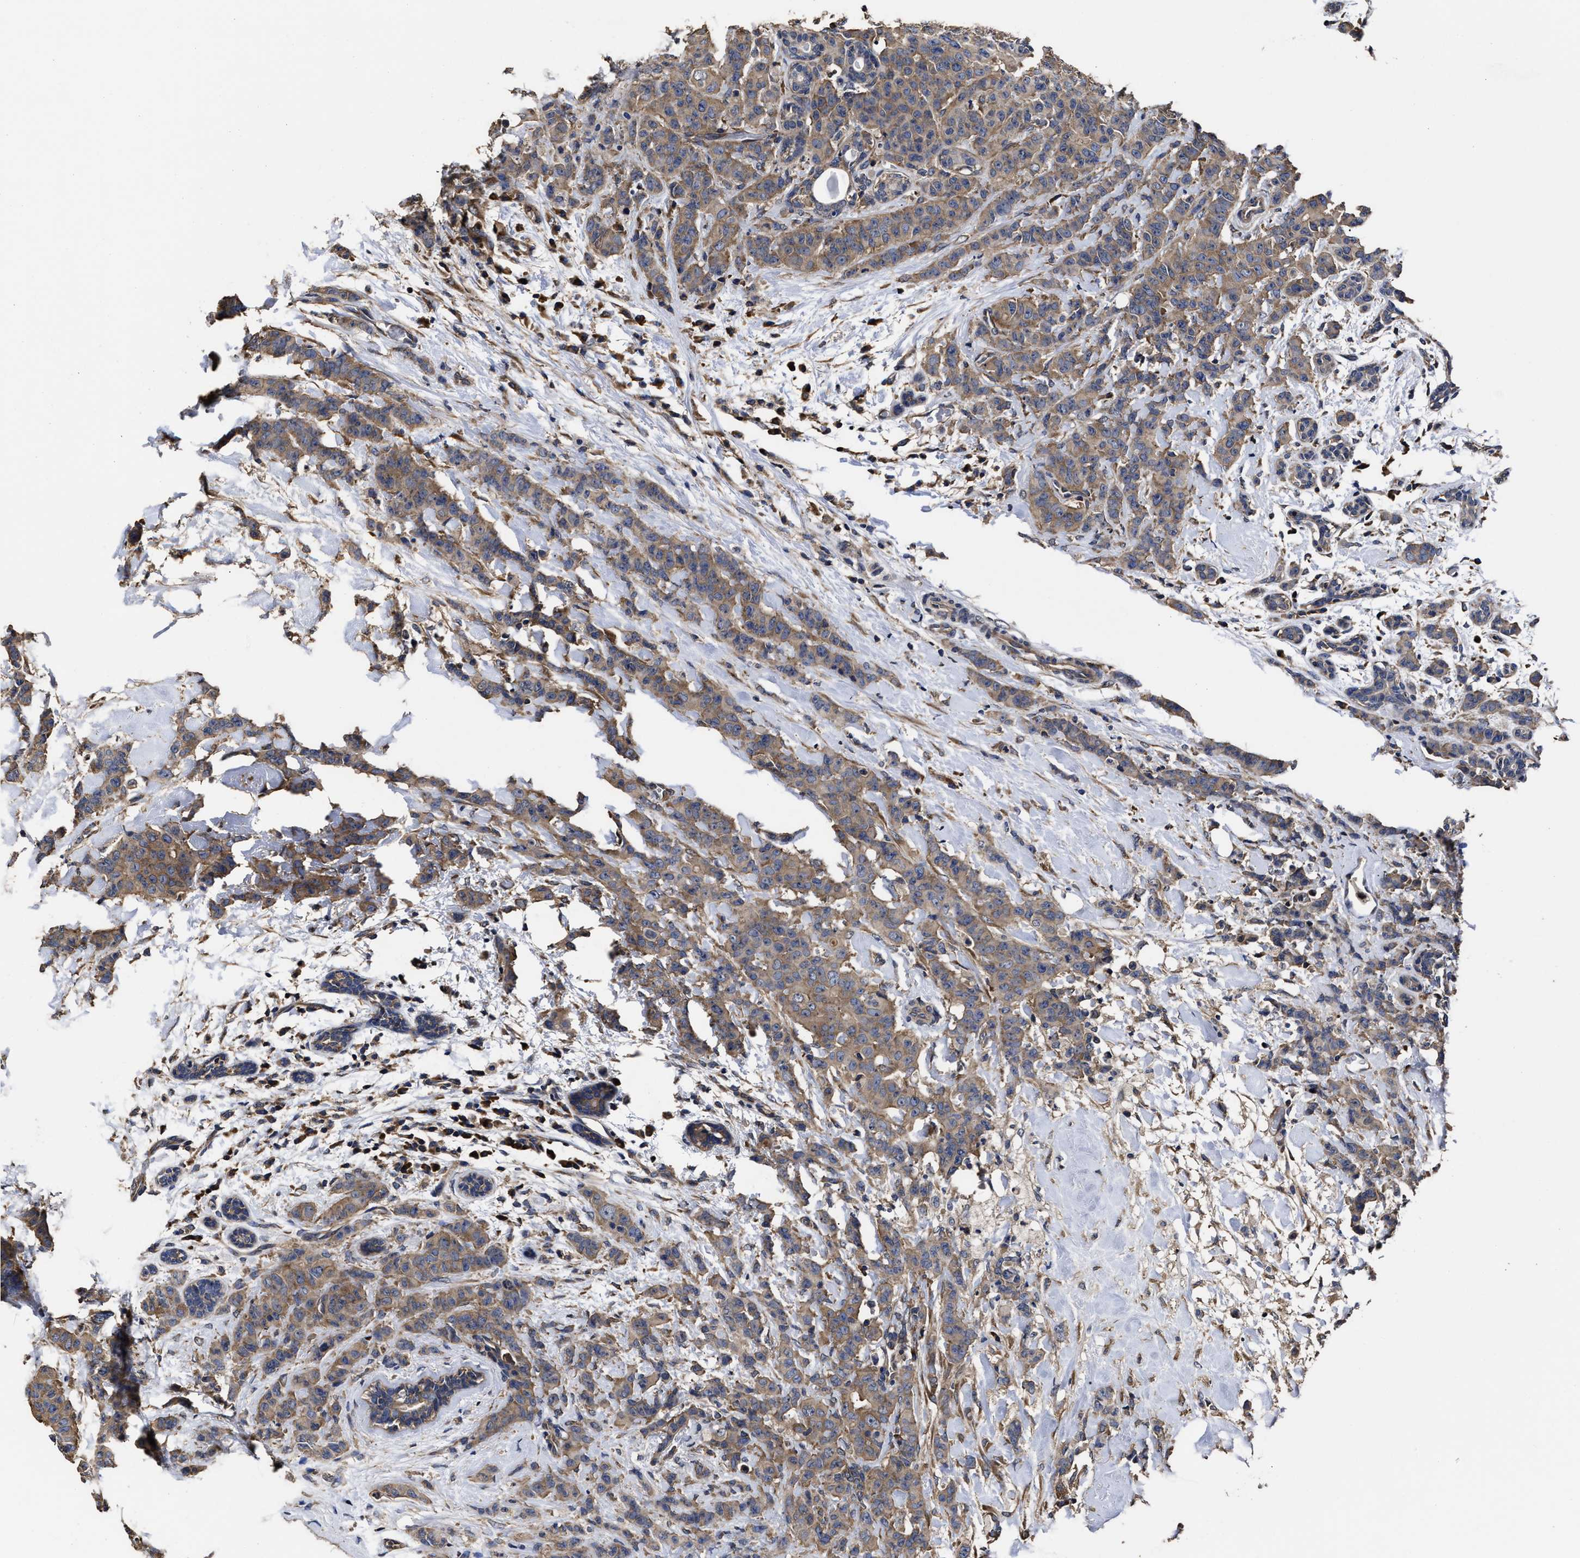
{"staining": {"intensity": "moderate", "quantity": ">75%", "location": "cytoplasmic/membranous"}, "tissue": "breast cancer", "cell_type": "Tumor cells", "image_type": "cancer", "snomed": [{"axis": "morphology", "description": "Normal tissue, NOS"}, {"axis": "morphology", "description": "Duct carcinoma"}, {"axis": "topography", "description": "Breast"}], "caption": "Infiltrating ductal carcinoma (breast) was stained to show a protein in brown. There is medium levels of moderate cytoplasmic/membranous positivity in approximately >75% of tumor cells.", "gene": "AVEN", "patient": {"sex": "female", "age": 40}}